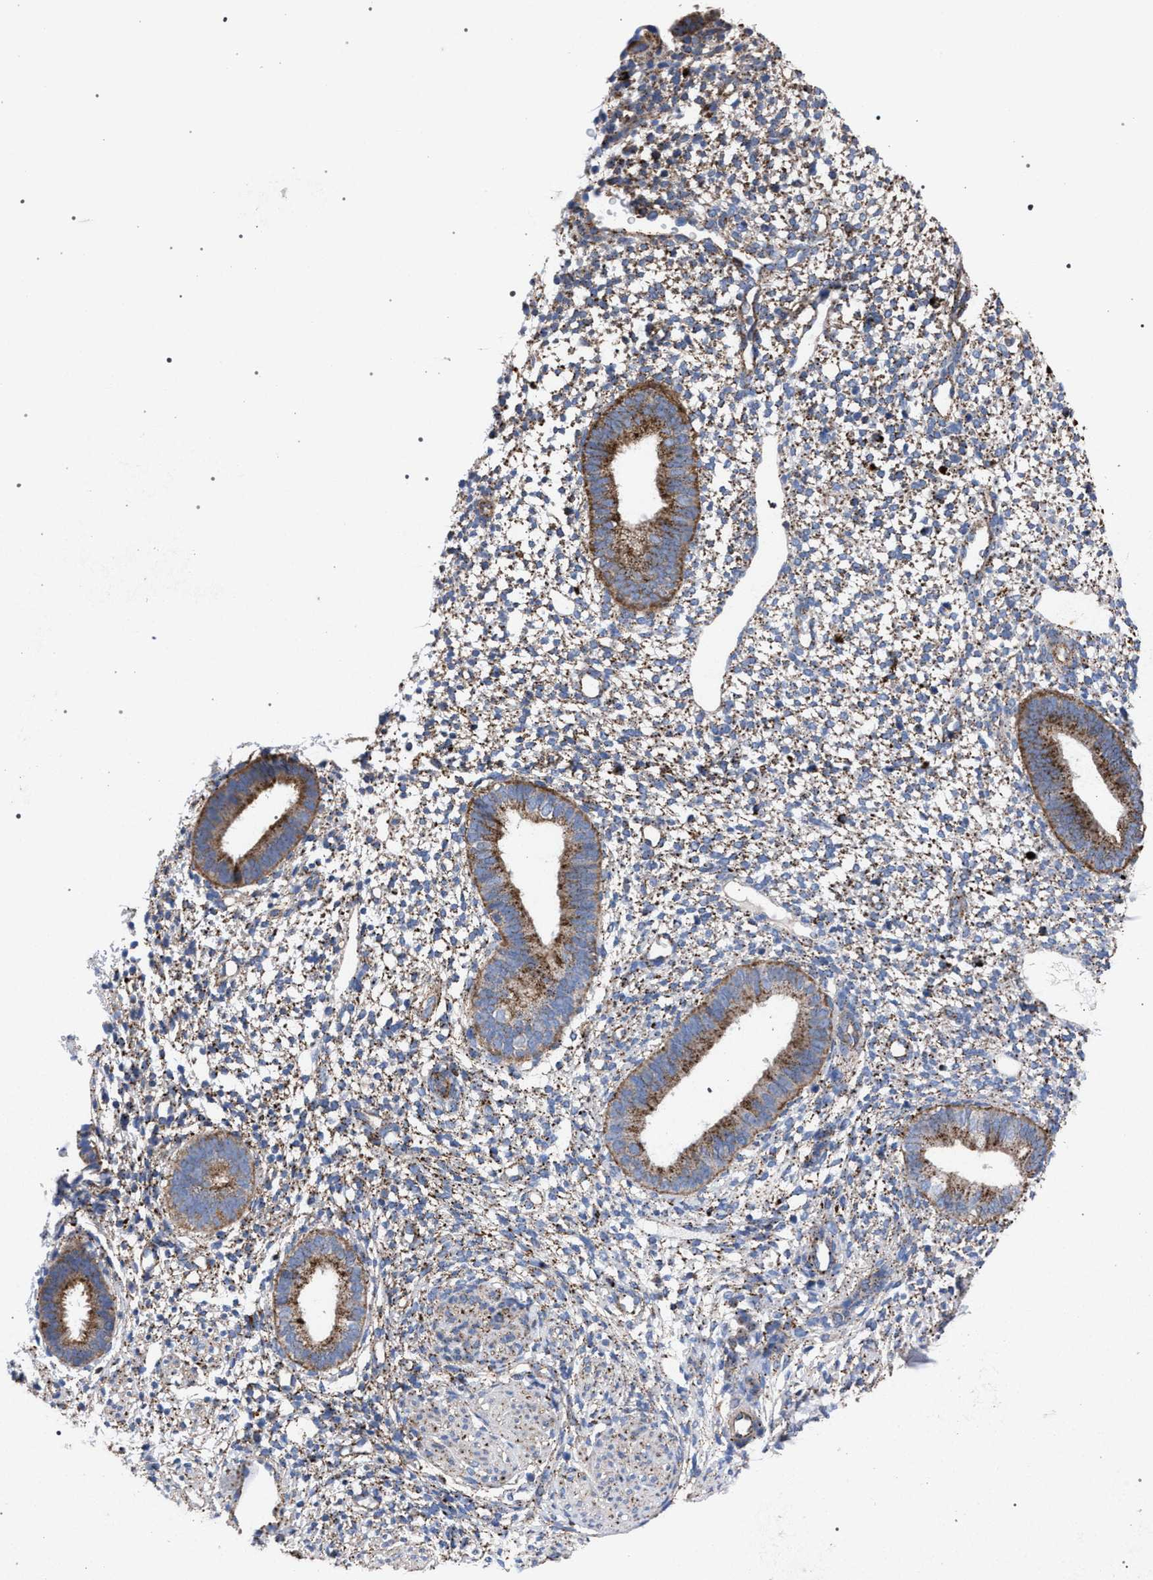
{"staining": {"intensity": "moderate", "quantity": "25%-75%", "location": "cytoplasmic/membranous"}, "tissue": "endometrium", "cell_type": "Cells in endometrial stroma", "image_type": "normal", "snomed": [{"axis": "morphology", "description": "Normal tissue, NOS"}, {"axis": "topography", "description": "Endometrium"}], "caption": "Immunohistochemical staining of unremarkable endometrium exhibits medium levels of moderate cytoplasmic/membranous staining in approximately 25%-75% of cells in endometrial stroma. Nuclei are stained in blue.", "gene": "PPT1", "patient": {"sex": "female", "age": 46}}